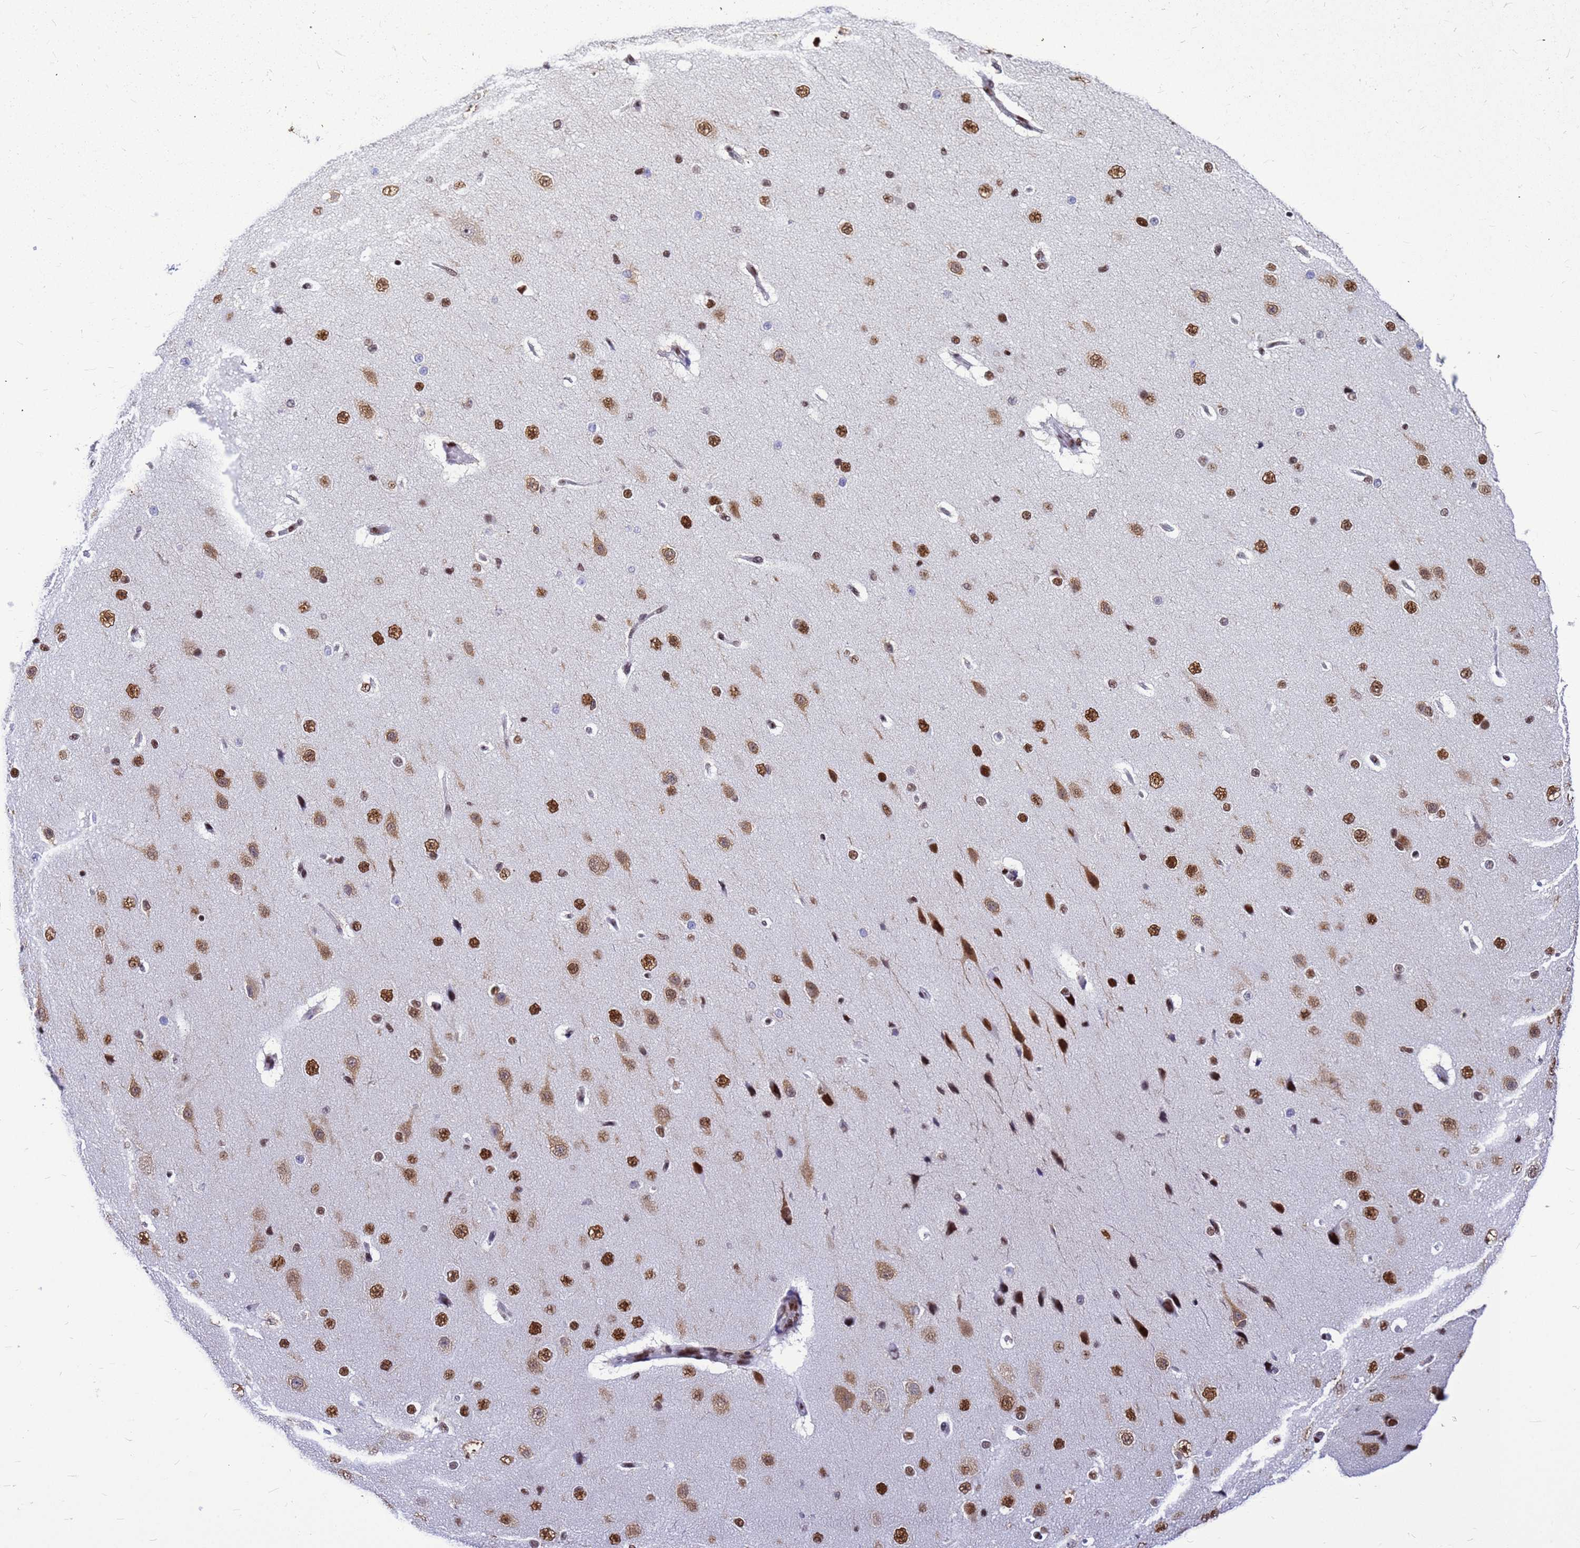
{"staining": {"intensity": "moderate", "quantity": ">75%", "location": "nuclear"}, "tissue": "cerebral cortex", "cell_type": "Endothelial cells", "image_type": "normal", "snomed": [{"axis": "morphology", "description": "Normal tissue, NOS"}, {"axis": "morphology", "description": "Developmental malformation"}, {"axis": "topography", "description": "Cerebral cortex"}], "caption": "Immunohistochemistry (DAB) staining of benign cerebral cortex reveals moderate nuclear protein positivity in about >75% of endothelial cells.", "gene": "SART3", "patient": {"sex": "female", "age": 30}}